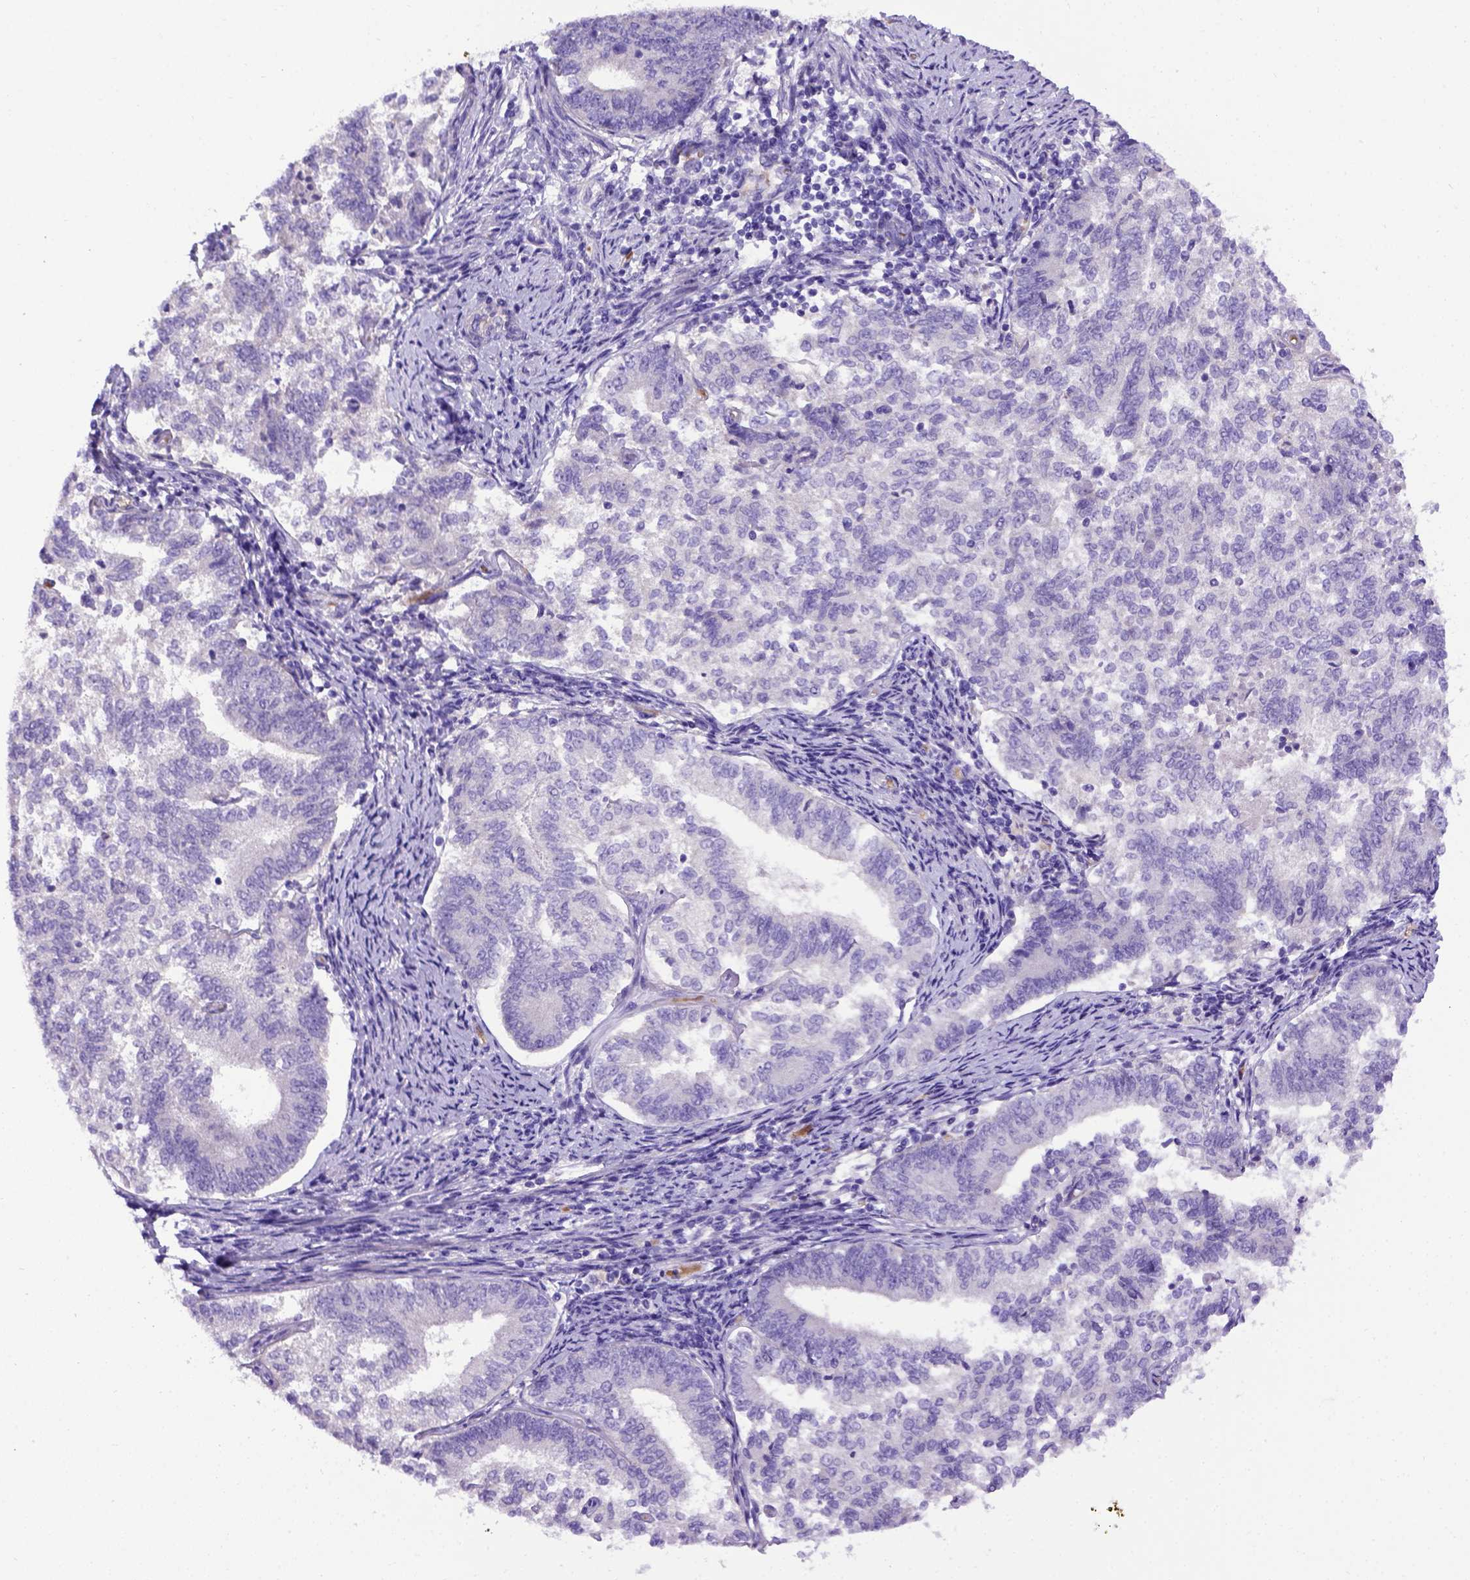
{"staining": {"intensity": "negative", "quantity": "none", "location": "none"}, "tissue": "endometrial cancer", "cell_type": "Tumor cells", "image_type": "cancer", "snomed": [{"axis": "morphology", "description": "Adenocarcinoma, NOS"}, {"axis": "topography", "description": "Endometrium"}], "caption": "Immunohistochemistry histopathology image of endometrial cancer (adenocarcinoma) stained for a protein (brown), which shows no expression in tumor cells.", "gene": "ADAM12", "patient": {"sex": "female", "age": 65}}